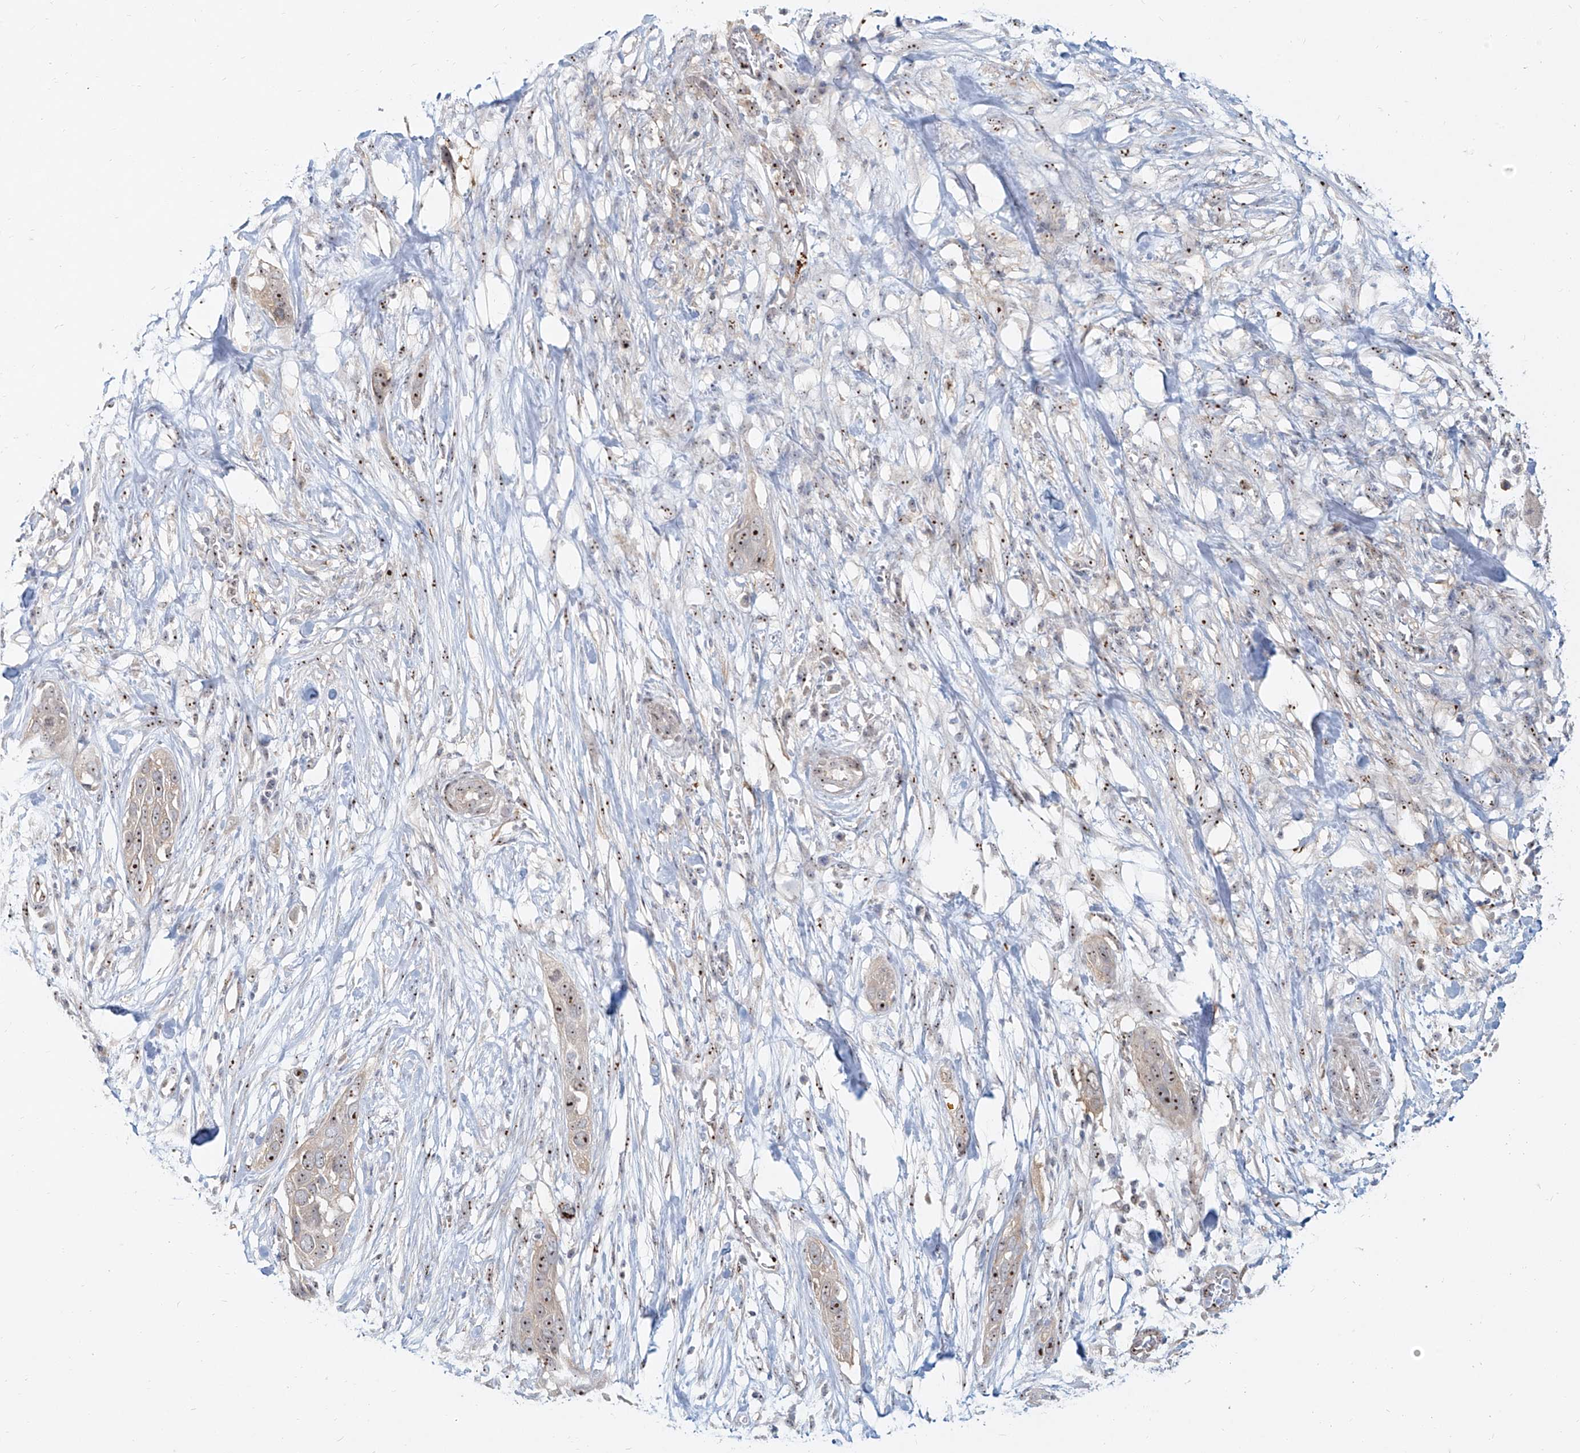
{"staining": {"intensity": "moderate", "quantity": "25%-75%", "location": "nuclear"}, "tissue": "pancreatic cancer", "cell_type": "Tumor cells", "image_type": "cancer", "snomed": [{"axis": "morphology", "description": "Adenocarcinoma, NOS"}, {"axis": "topography", "description": "Pancreas"}], "caption": "Protein staining shows moderate nuclear positivity in about 25%-75% of tumor cells in pancreatic cancer.", "gene": "BYSL", "patient": {"sex": "female", "age": 60}}